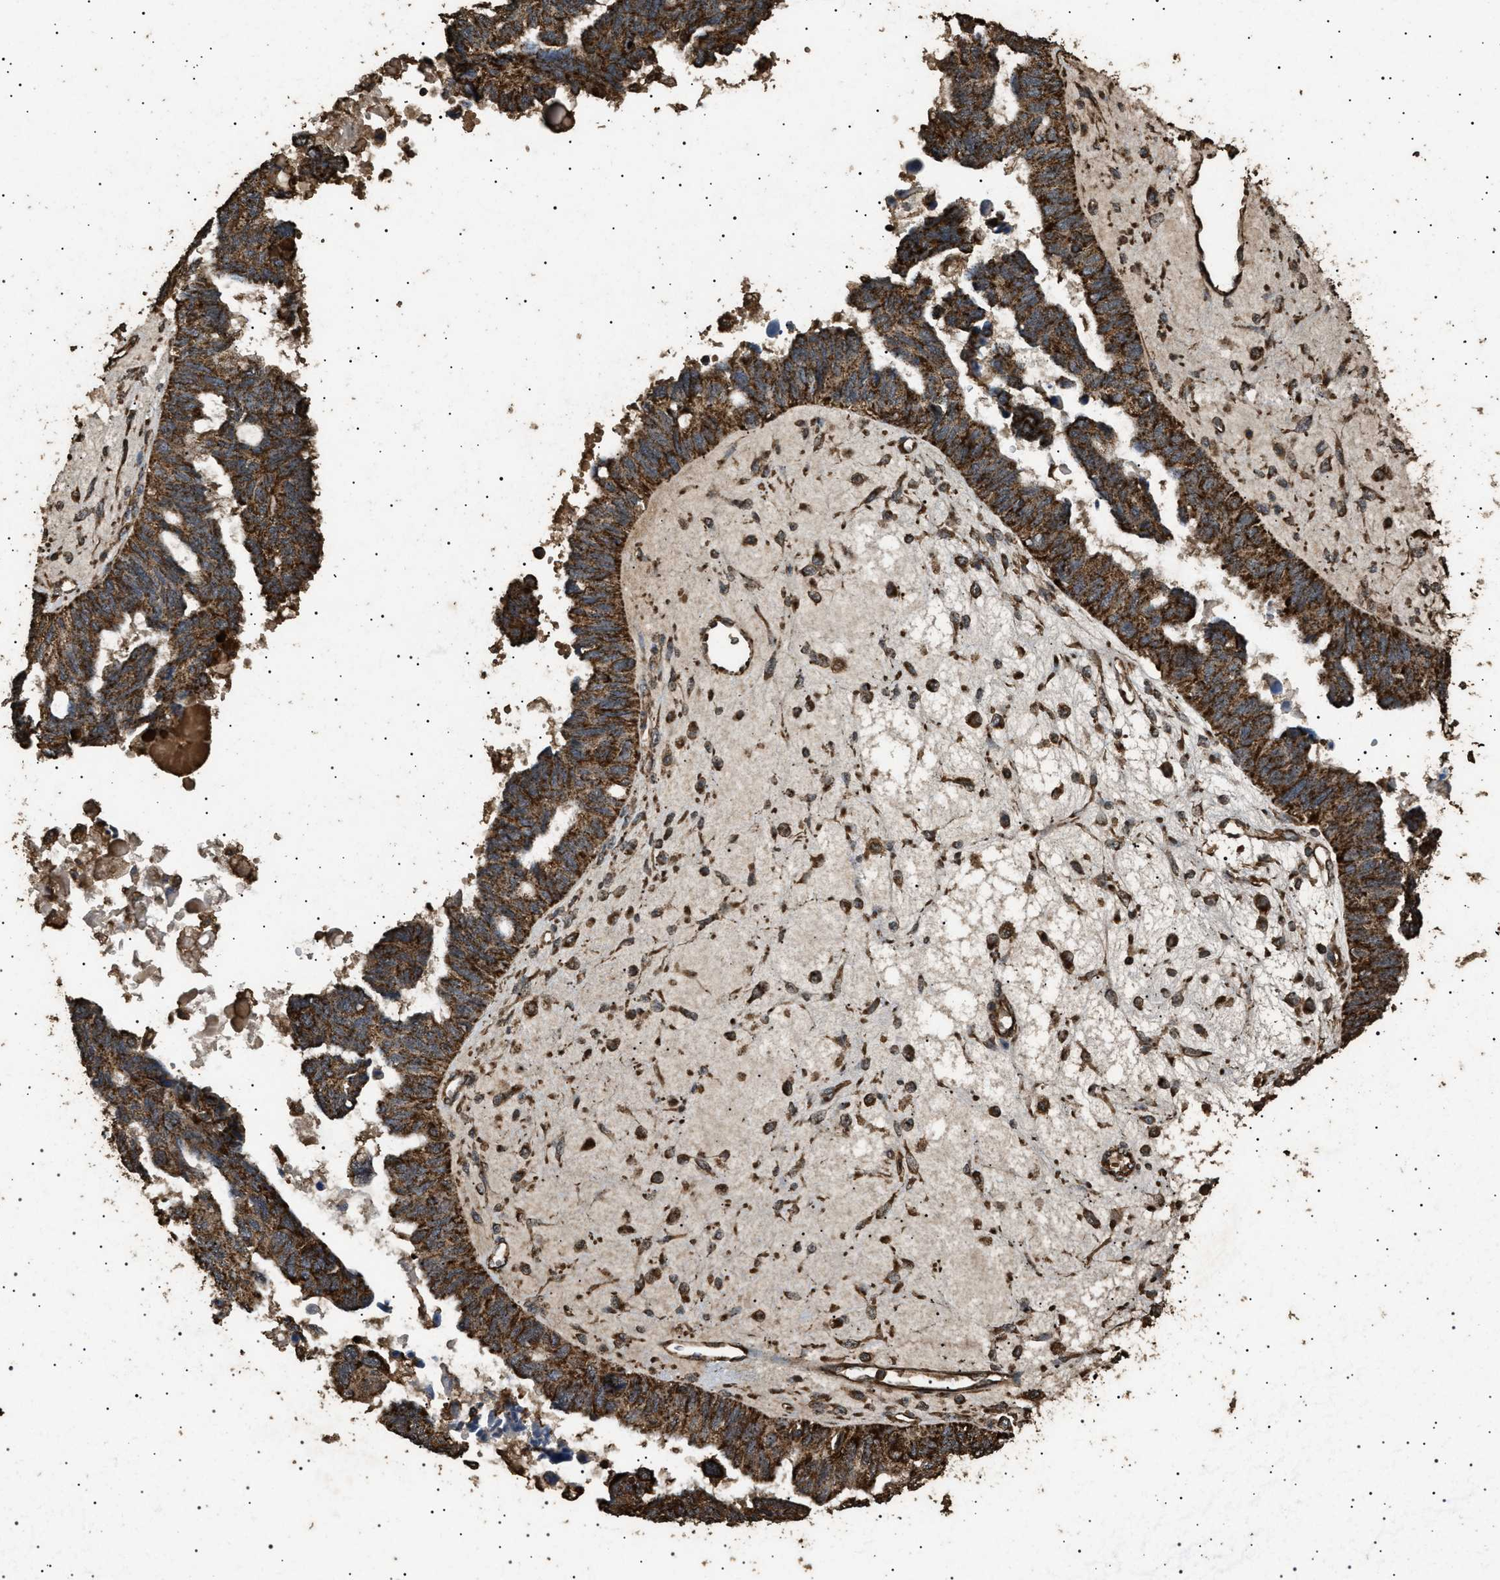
{"staining": {"intensity": "strong", "quantity": ">75%", "location": "cytoplasmic/membranous"}, "tissue": "ovarian cancer", "cell_type": "Tumor cells", "image_type": "cancer", "snomed": [{"axis": "morphology", "description": "Cystadenocarcinoma, serous, NOS"}, {"axis": "topography", "description": "Ovary"}], "caption": "Ovarian cancer stained for a protein (brown) shows strong cytoplasmic/membranous positive expression in about >75% of tumor cells.", "gene": "CYRIA", "patient": {"sex": "female", "age": 79}}